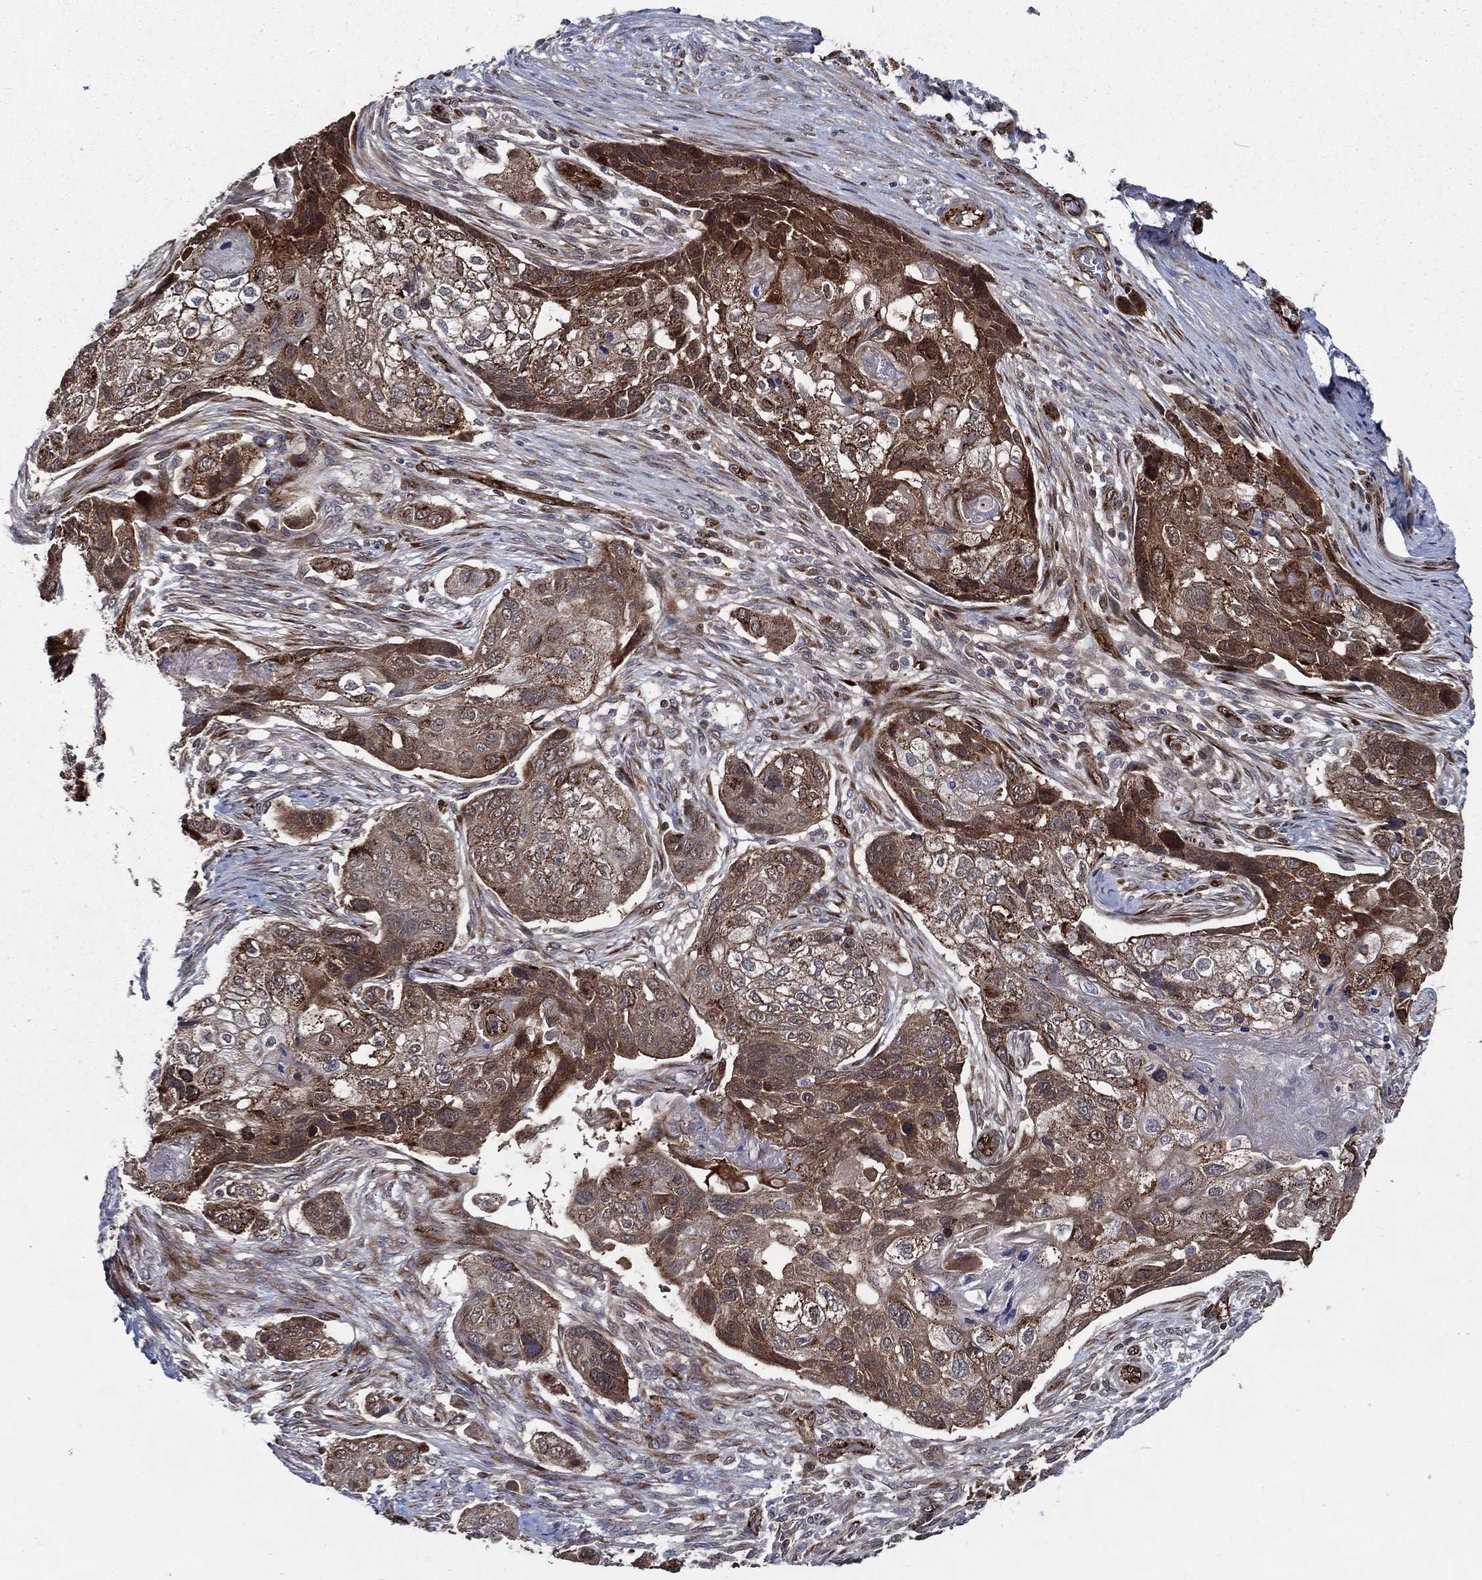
{"staining": {"intensity": "moderate", "quantity": ">75%", "location": "cytoplasmic/membranous"}, "tissue": "lung cancer", "cell_type": "Tumor cells", "image_type": "cancer", "snomed": [{"axis": "morphology", "description": "Normal tissue, NOS"}, {"axis": "morphology", "description": "Squamous cell carcinoma, NOS"}, {"axis": "topography", "description": "Bronchus"}, {"axis": "topography", "description": "Lung"}], "caption": "Human lung cancer stained for a protein (brown) reveals moderate cytoplasmic/membranous positive positivity in approximately >75% of tumor cells.", "gene": "ARHGAP11A", "patient": {"sex": "male", "age": 69}}